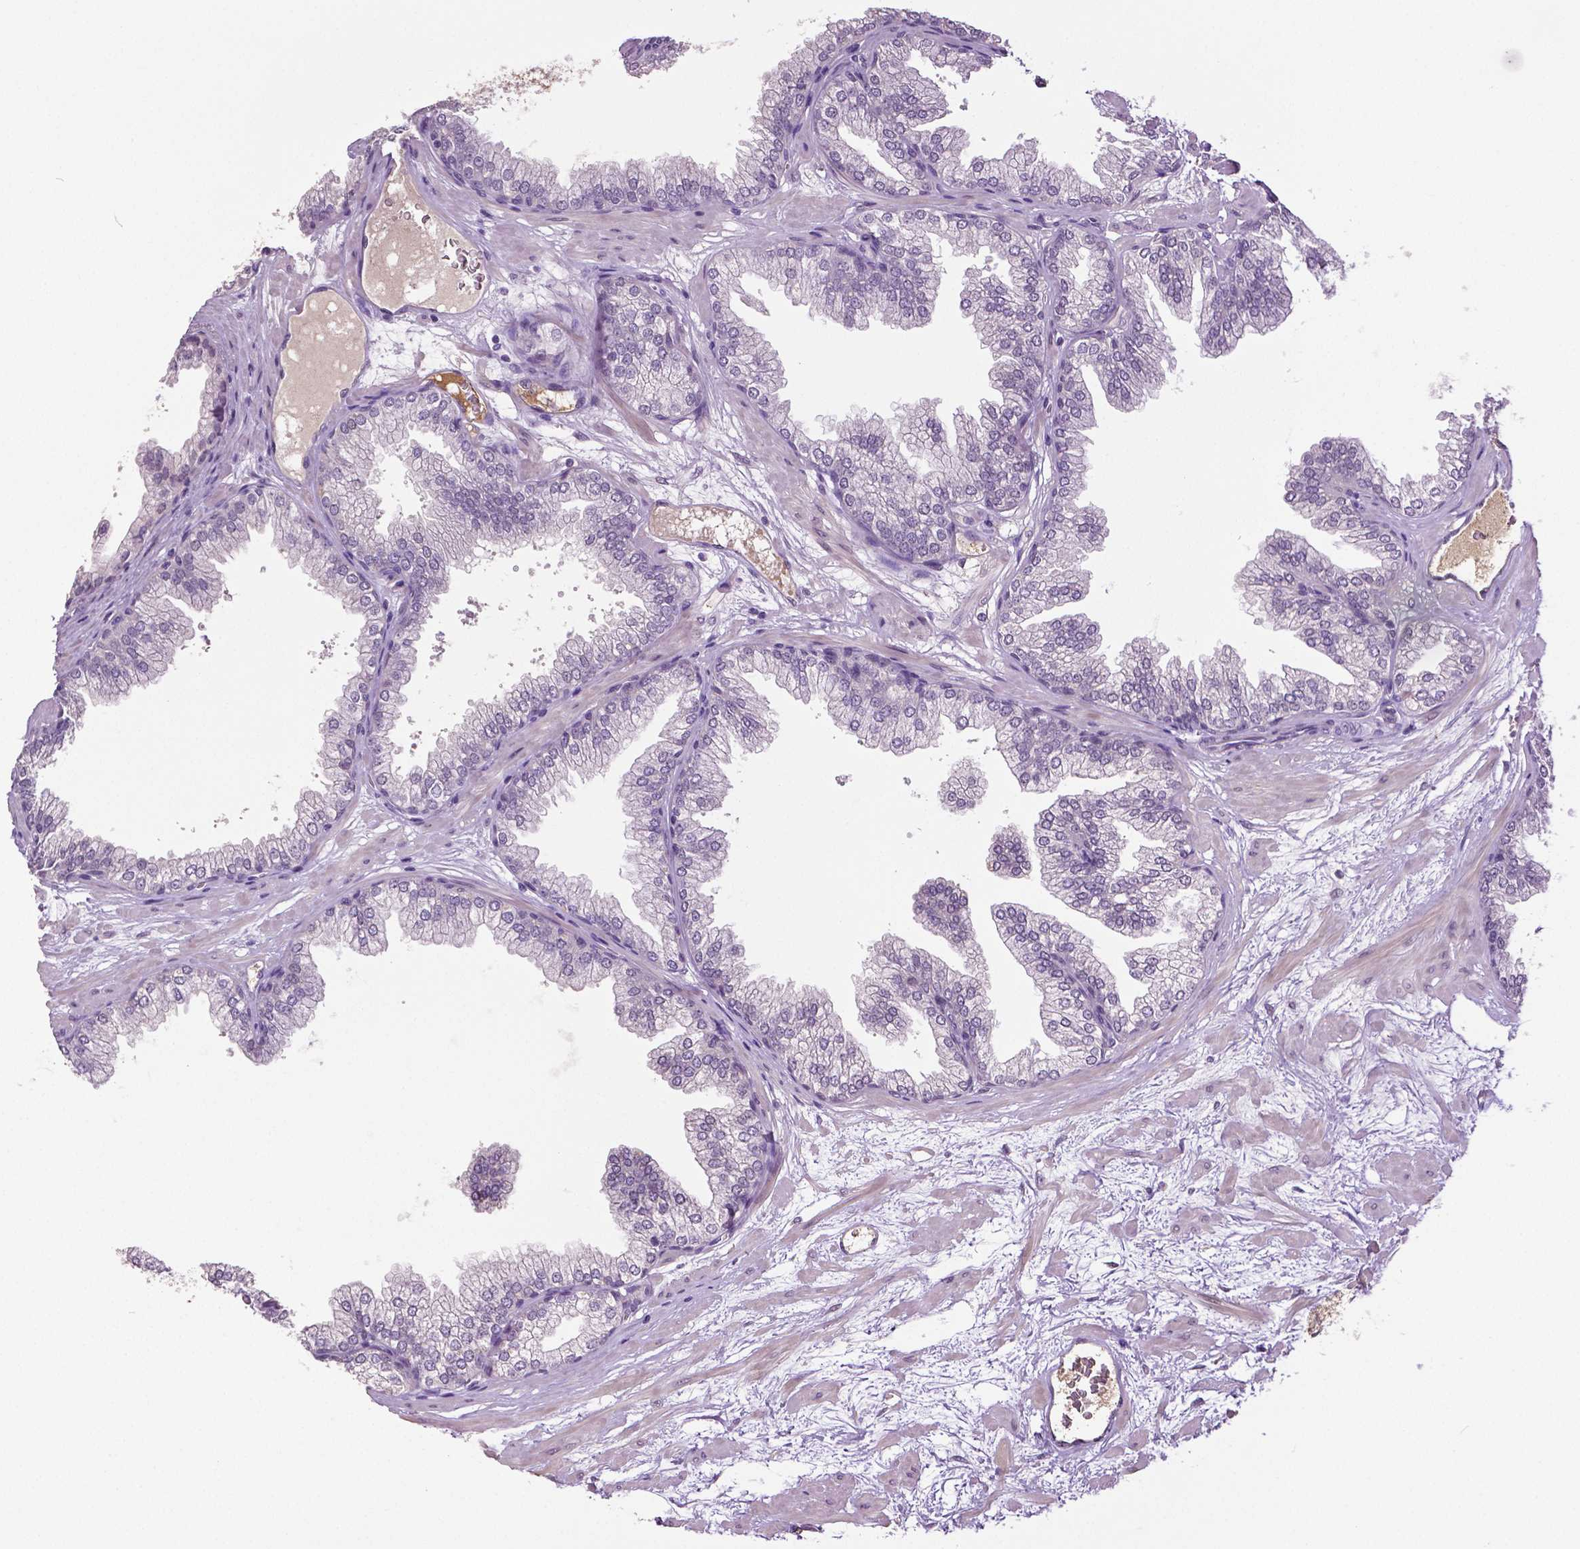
{"staining": {"intensity": "negative", "quantity": "none", "location": "none"}, "tissue": "prostate", "cell_type": "Glandular cells", "image_type": "normal", "snomed": [{"axis": "morphology", "description": "Normal tissue, NOS"}, {"axis": "topography", "description": "Prostate"}], "caption": "Immunohistochemistry image of unremarkable prostate stained for a protein (brown), which reveals no positivity in glandular cells. The staining was performed using DAB to visualize the protein expression in brown, while the nuclei were stained in blue with hematoxylin (Magnification: 20x).", "gene": "PTPN5", "patient": {"sex": "male", "age": 37}}